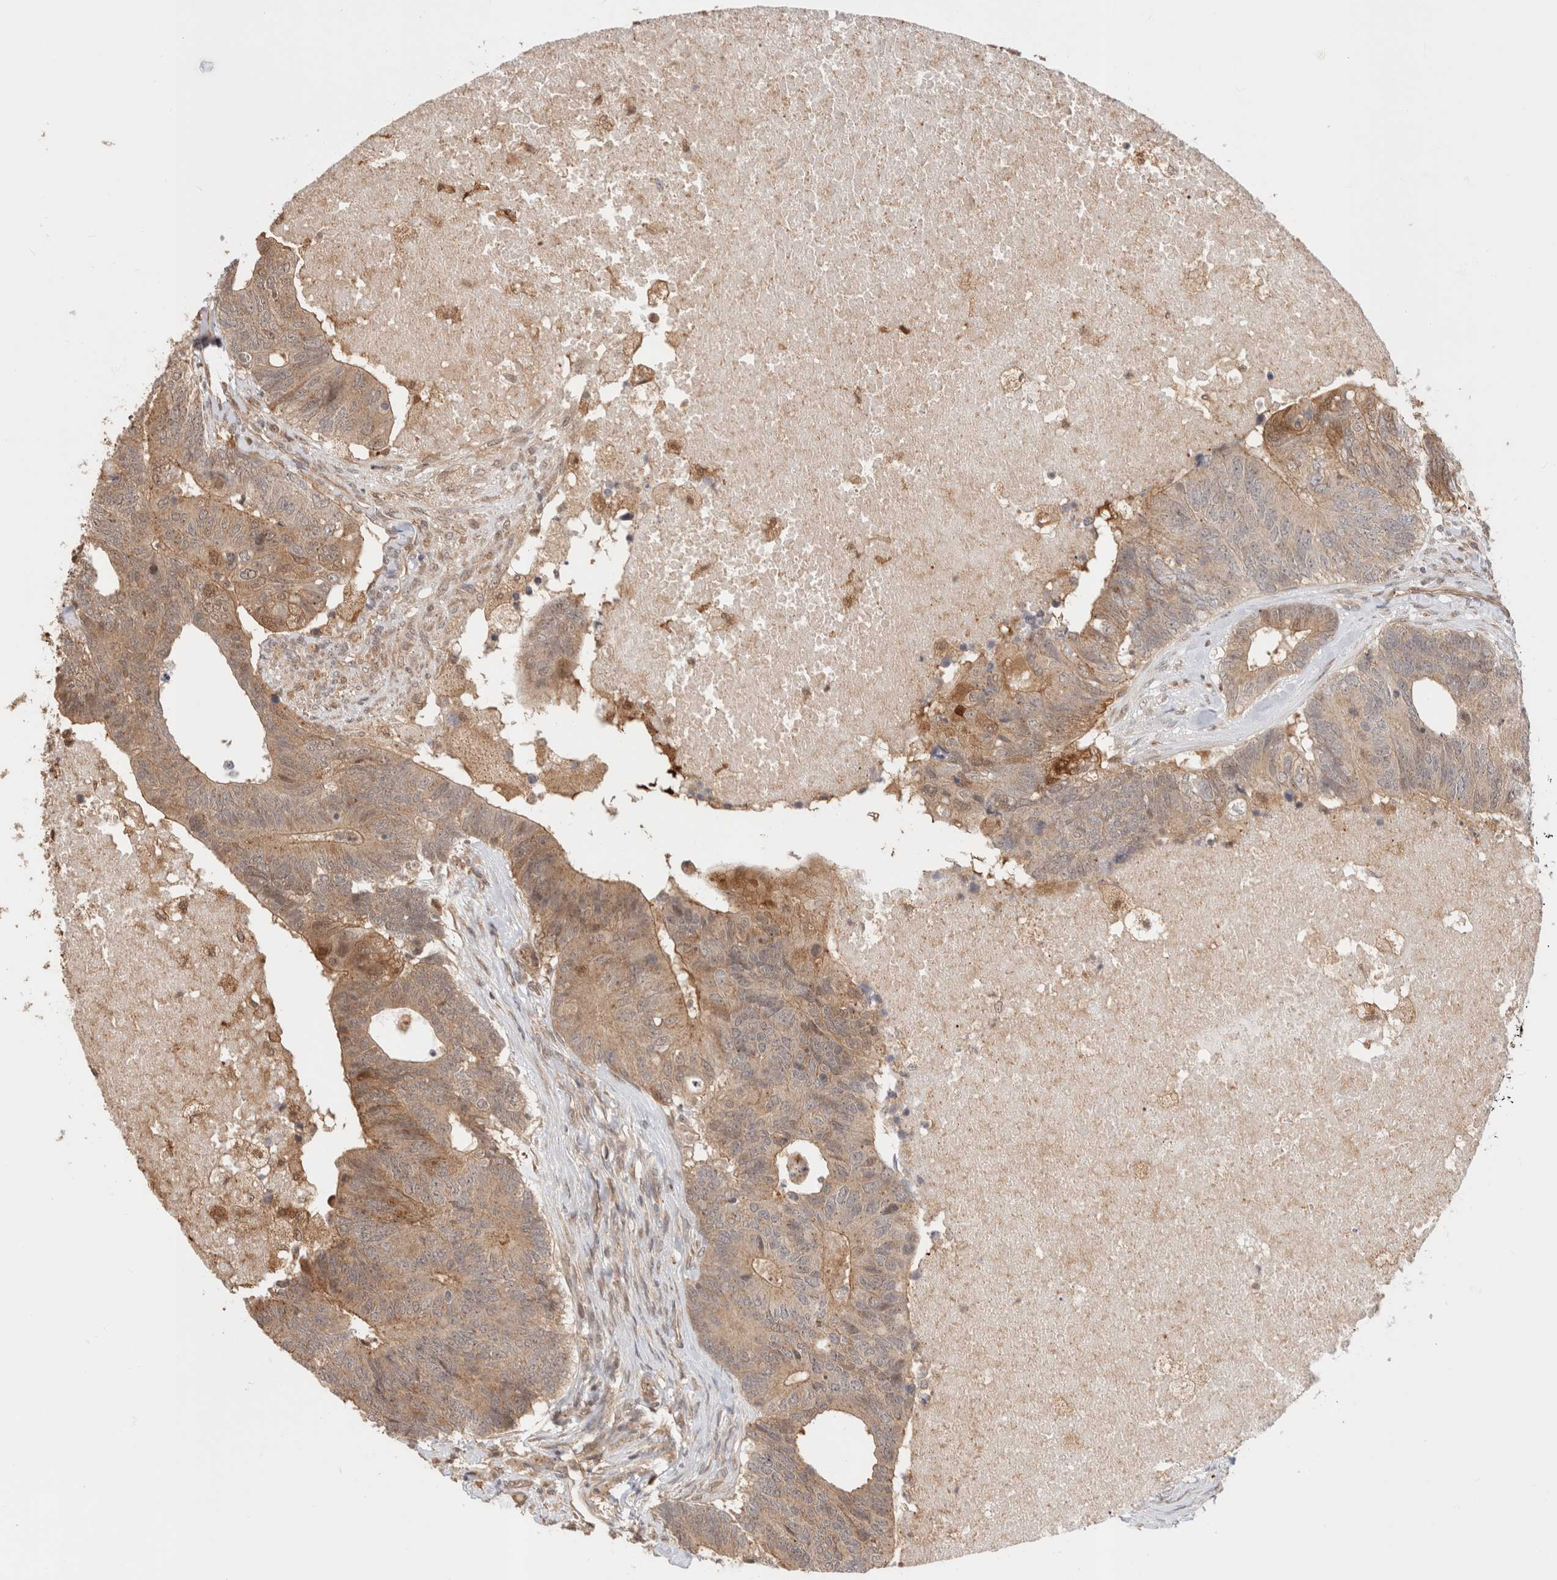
{"staining": {"intensity": "moderate", "quantity": "25%-75%", "location": "cytoplasmic/membranous"}, "tissue": "colorectal cancer", "cell_type": "Tumor cells", "image_type": "cancer", "snomed": [{"axis": "morphology", "description": "Adenocarcinoma, NOS"}, {"axis": "topography", "description": "Colon"}], "caption": "Colorectal adenocarcinoma stained for a protein (brown) displays moderate cytoplasmic/membranous positive staining in about 25%-75% of tumor cells.", "gene": "OTUD6B", "patient": {"sex": "female", "age": 67}}